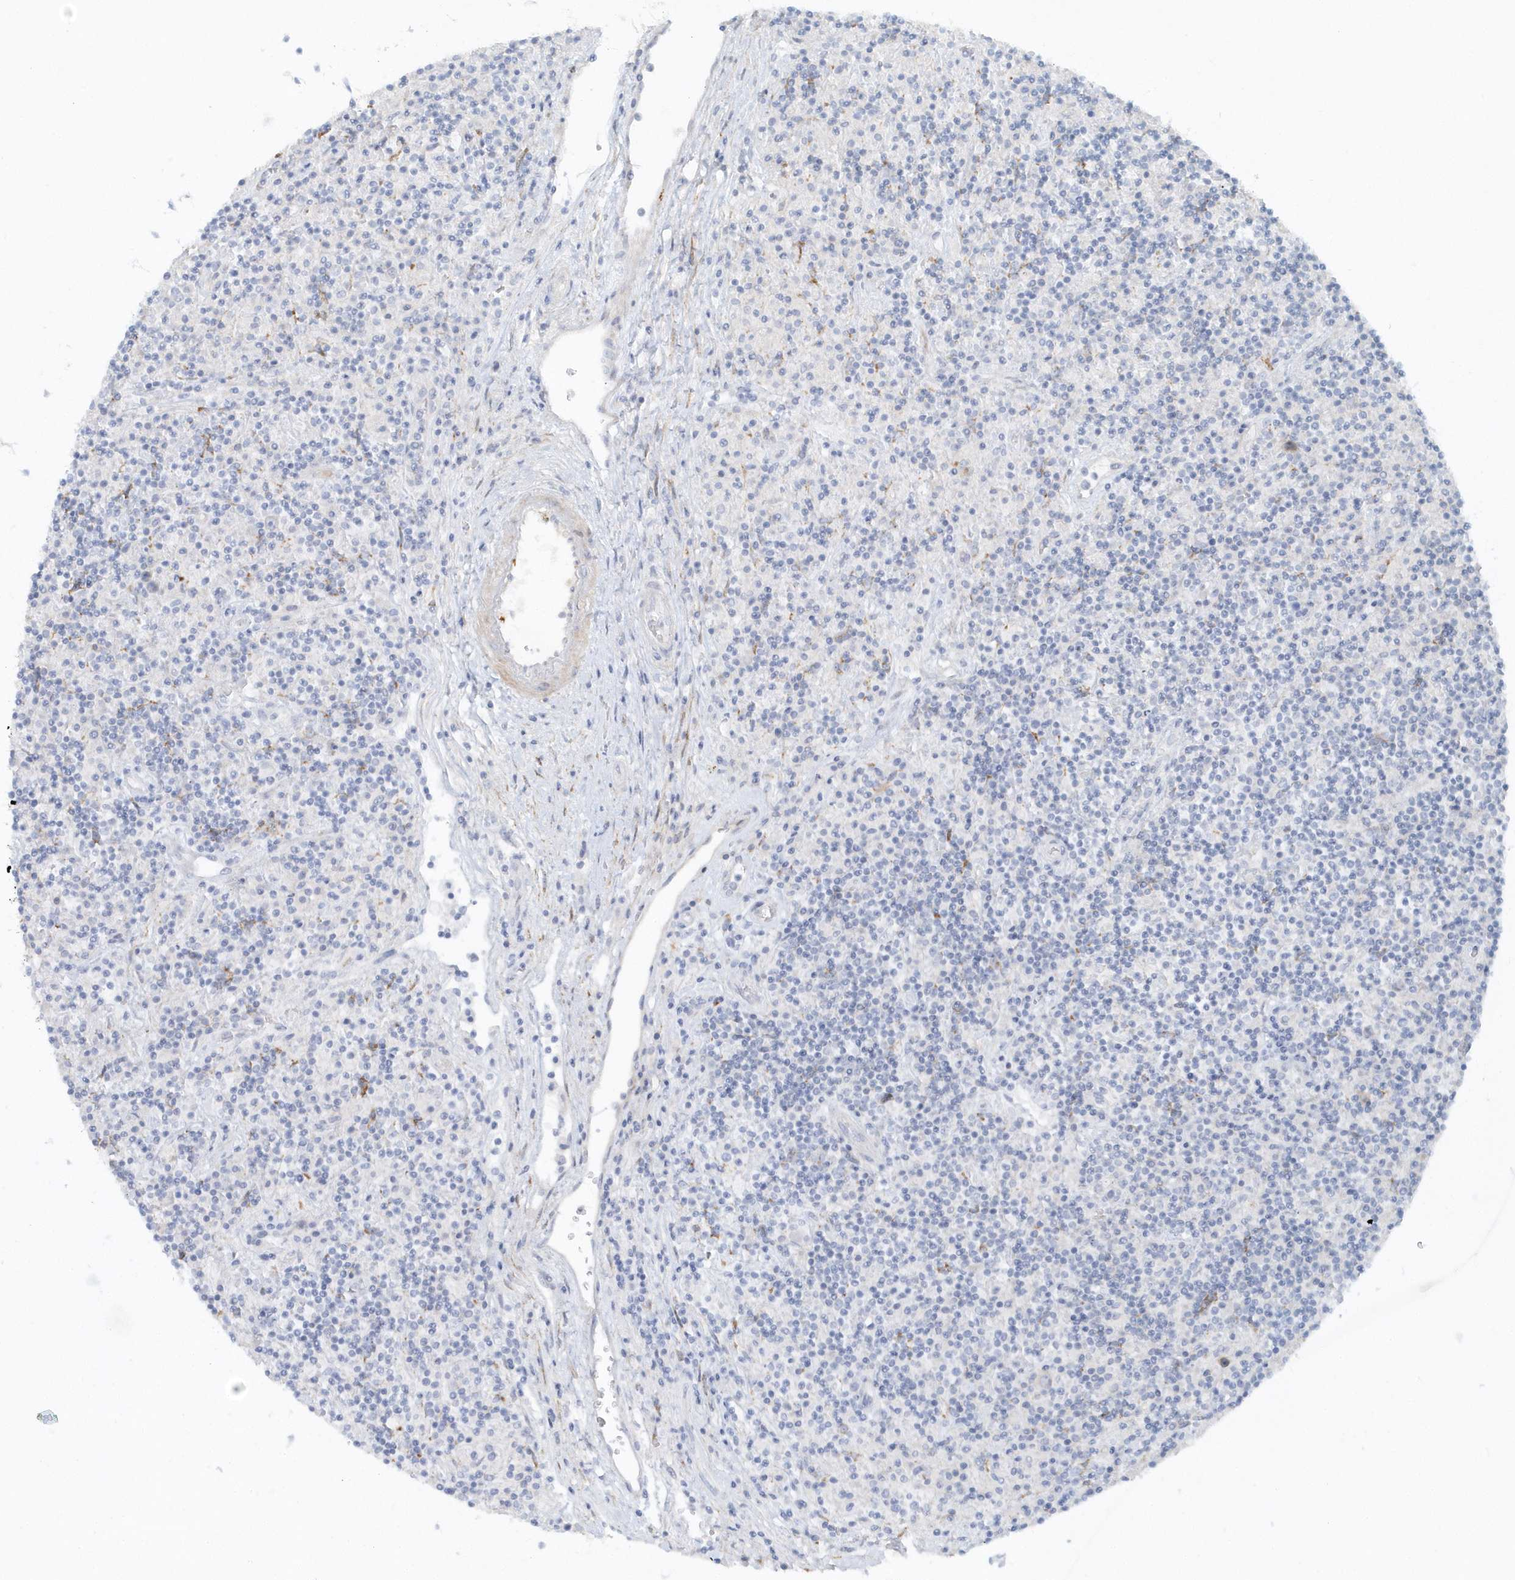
{"staining": {"intensity": "negative", "quantity": "none", "location": "none"}, "tissue": "lymphoma", "cell_type": "Tumor cells", "image_type": "cancer", "snomed": [{"axis": "morphology", "description": "Hodgkin's disease, NOS"}, {"axis": "topography", "description": "Lymph node"}], "caption": "High magnification brightfield microscopy of lymphoma stained with DAB (brown) and counterstained with hematoxylin (blue): tumor cells show no significant expression.", "gene": "DNAH1", "patient": {"sex": "male", "age": 70}}